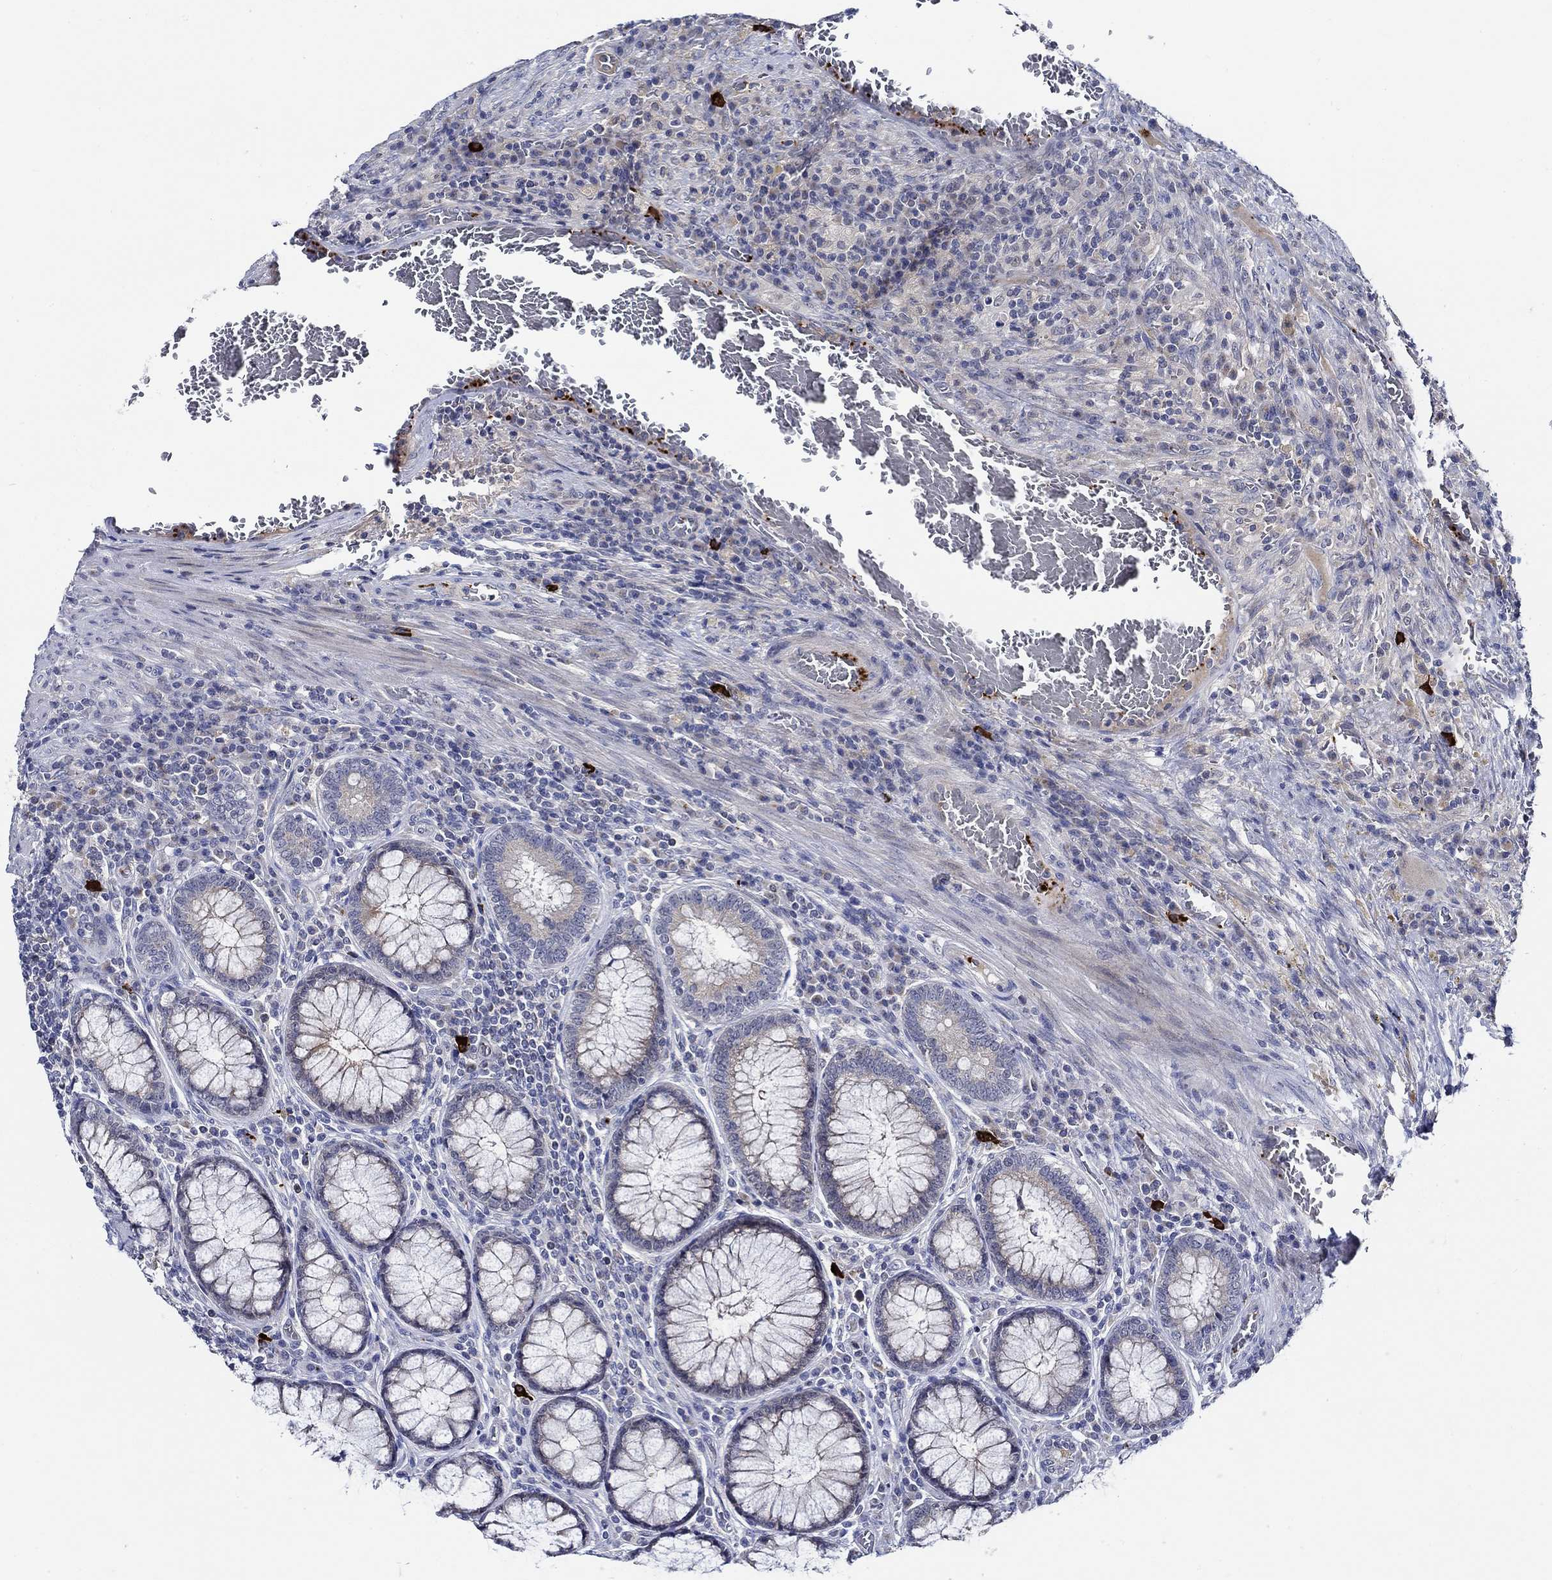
{"staining": {"intensity": "negative", "quantity": "none", "location": "none"}, "tissue": "colorectal cancer", "cell_type": "Tumor cells", "image_type": "cancer", "snomed": [{"axis": "morphology", "description": "Adenocarcinoma, NOS"}, {"axis": "topography", "description": "Colon"}], "caption": "IHC photomicrograph of neoplastic tissue: colorectal cancer stained with DAB (3,3'-diaminobenzidine) displays no significant protein positivity in tumor cells. (DAB immunohistochemistry (IHC) with hematoxylin counter stain).", "gene": "ALOX12", "patient": {"sex": "female", "age": 86}}